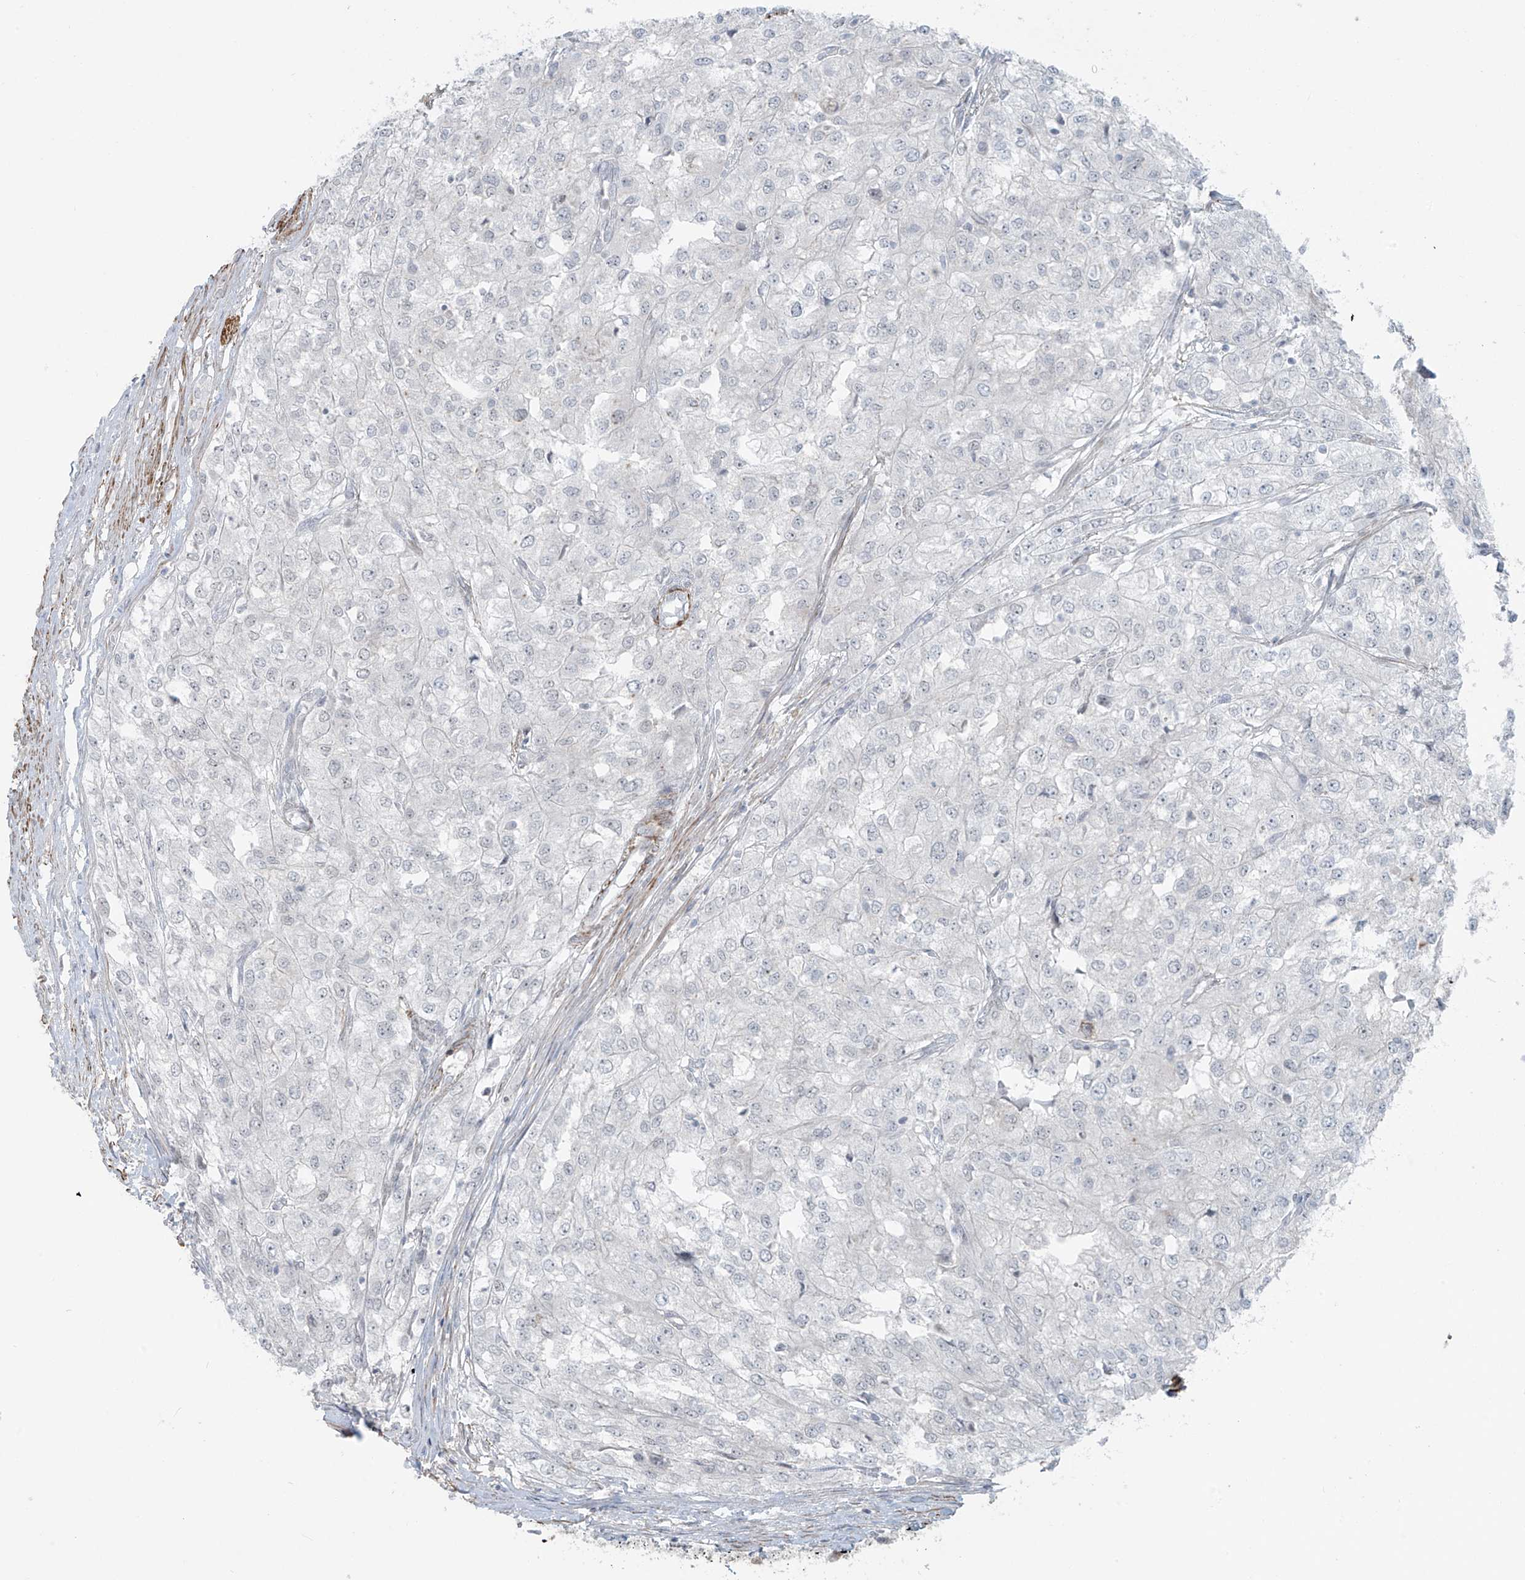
{"staining": {"intensity": "negative", "quantity": "none", "location": "none"}, "tissue": "renal cancer", "cell_type": "Tumor cells", "image_type": "cancer", "snomed": [{"axis": "morphology", "description": "Adenocarcinoma, NOS"}, {"axis": "topography", "description": "Kidney"}], "caption": "The photomicrograph displays no significant staining in tumor cells of renal cancer.", "gene": "RASGEF1A", "patient": {"sex": "female", "age": 54}}